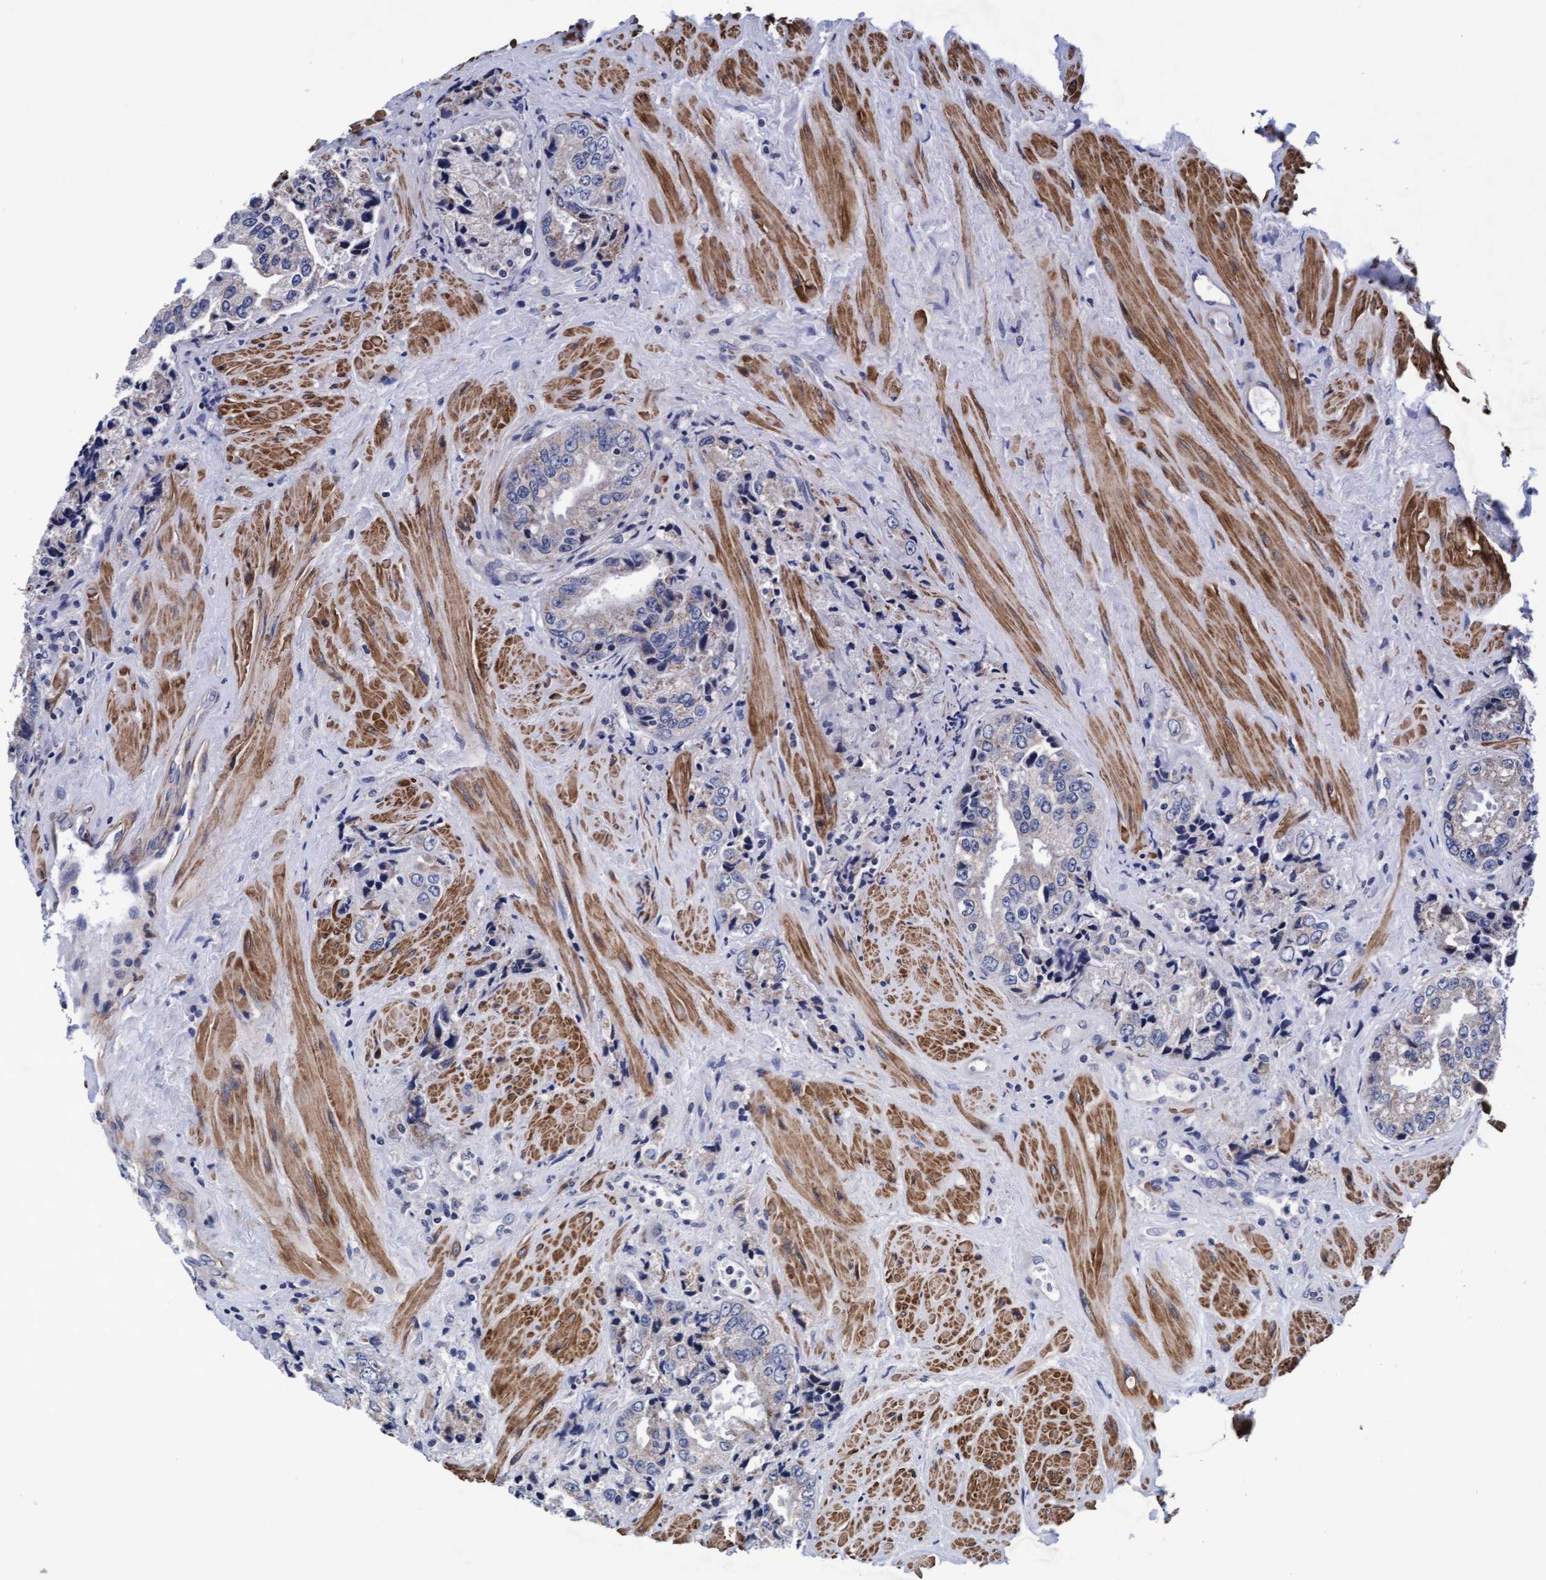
{"staining": {"intensity": "negative", "quantity": "none", "location": "none"}, "tissue": "prostate cancer", "cell_type": "Tumor cells", "image_type": "cancer", "snomed": [{"axis": "morphology", "description": "Adenocarcinoma, High grade"}, {"axis": "topography", "description": "Prostate"}], "caption": "Immunohistochemical staining of human prostate cancer (adenocarcinoma (high-grade)) demonstrates no significant positivity in tumor cells. (DAB IHC visualized using brightfield microscopy, high magnification).", "gene": "EFCAB13", "patient": {"sex": "male", "age": 61}}